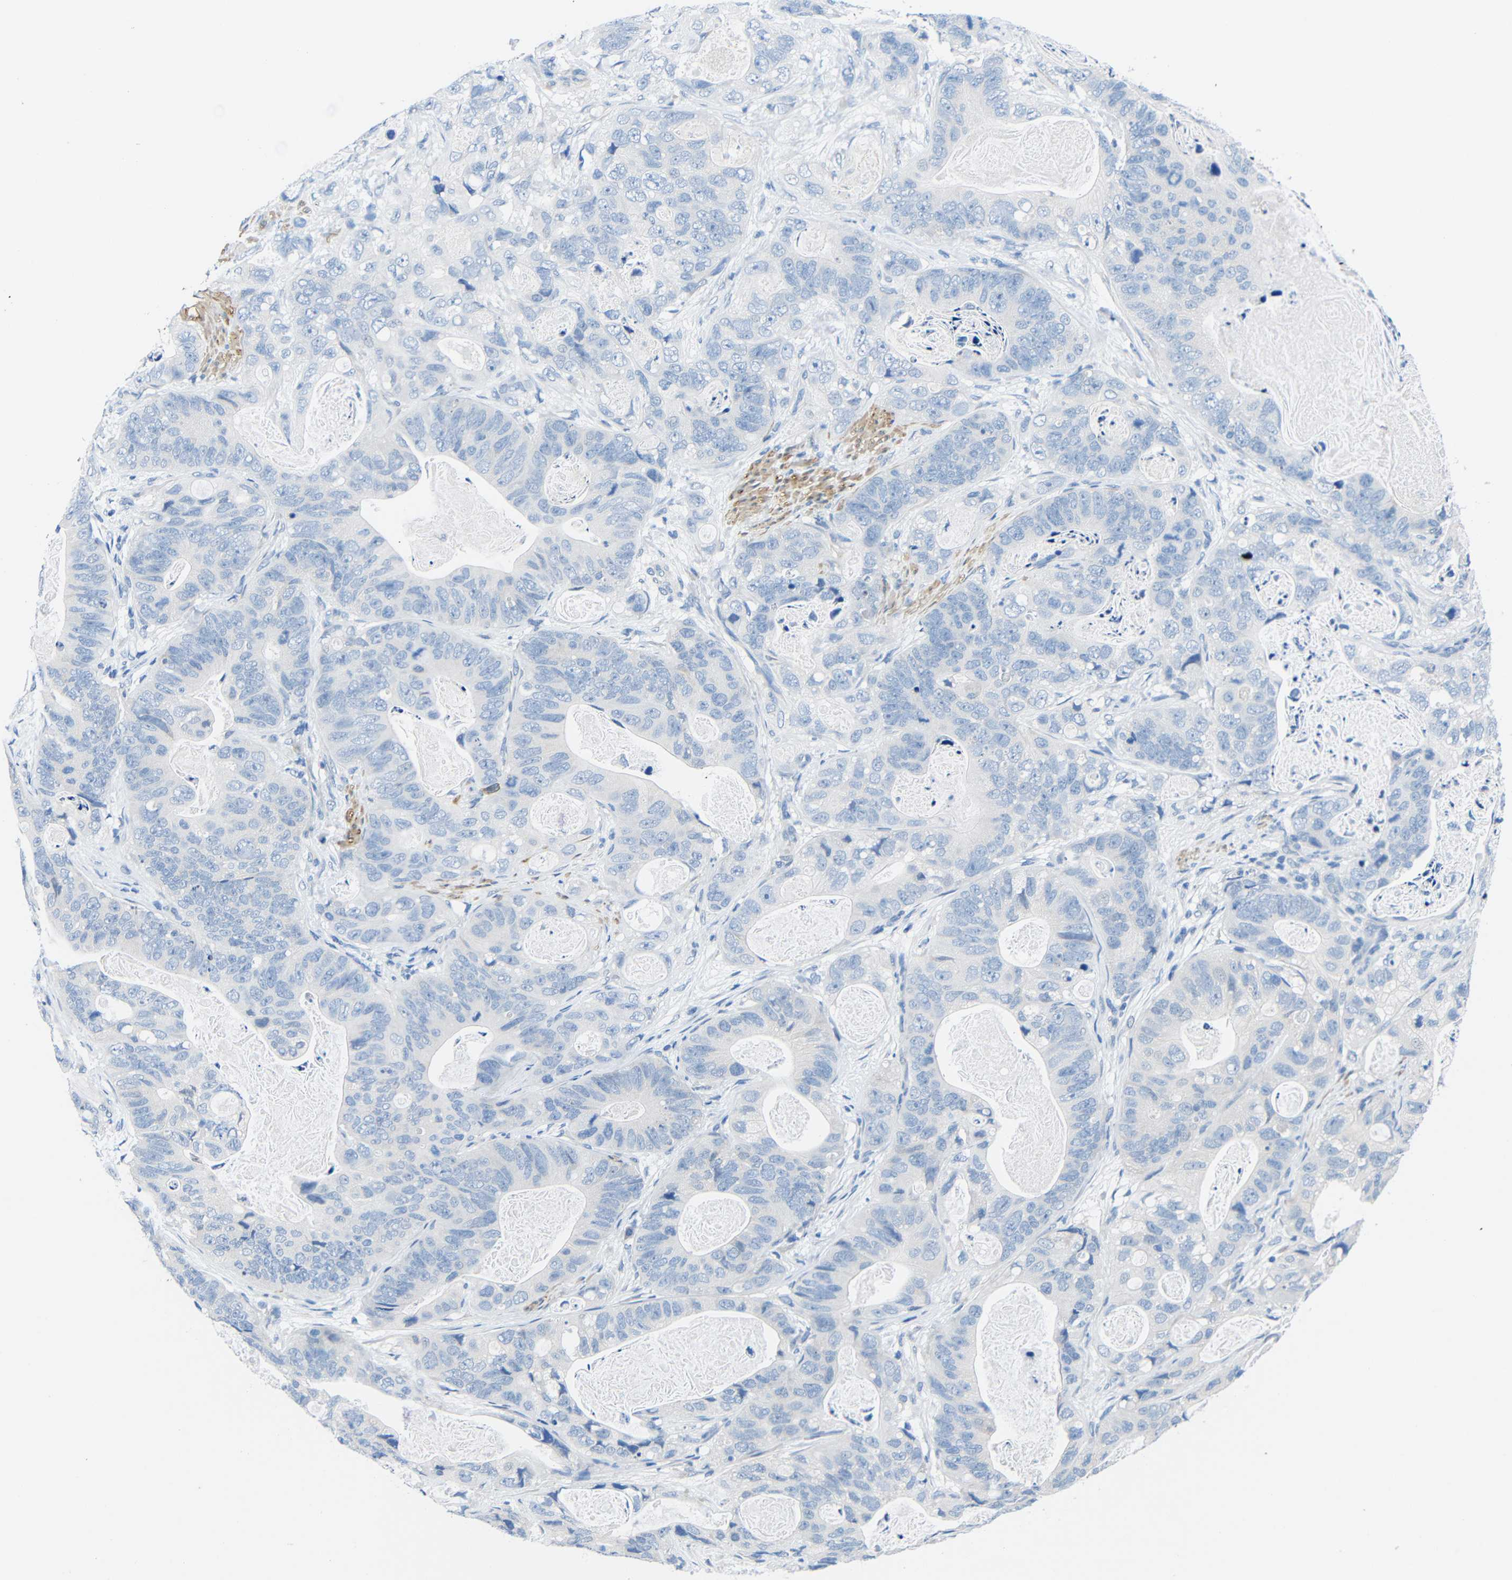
{"staining": {"intensity": "negative", "quantity": "none", "location": "none"}, "tissue": "stomach cancer", "cell_type": "Tumor cells", "image_type": "cancer", "snomed": [{"axis": "morphology", "description": "Adenocarcinoma, NOS"}, {"axis": "topography", "description": "Stomach"}], "caption": "A histopathology image of stomach cancer stained for a protein displays no brown staining in tumor cells.", "gene": "NEGR1", "patient": {"sex": "female", "age": 89}}